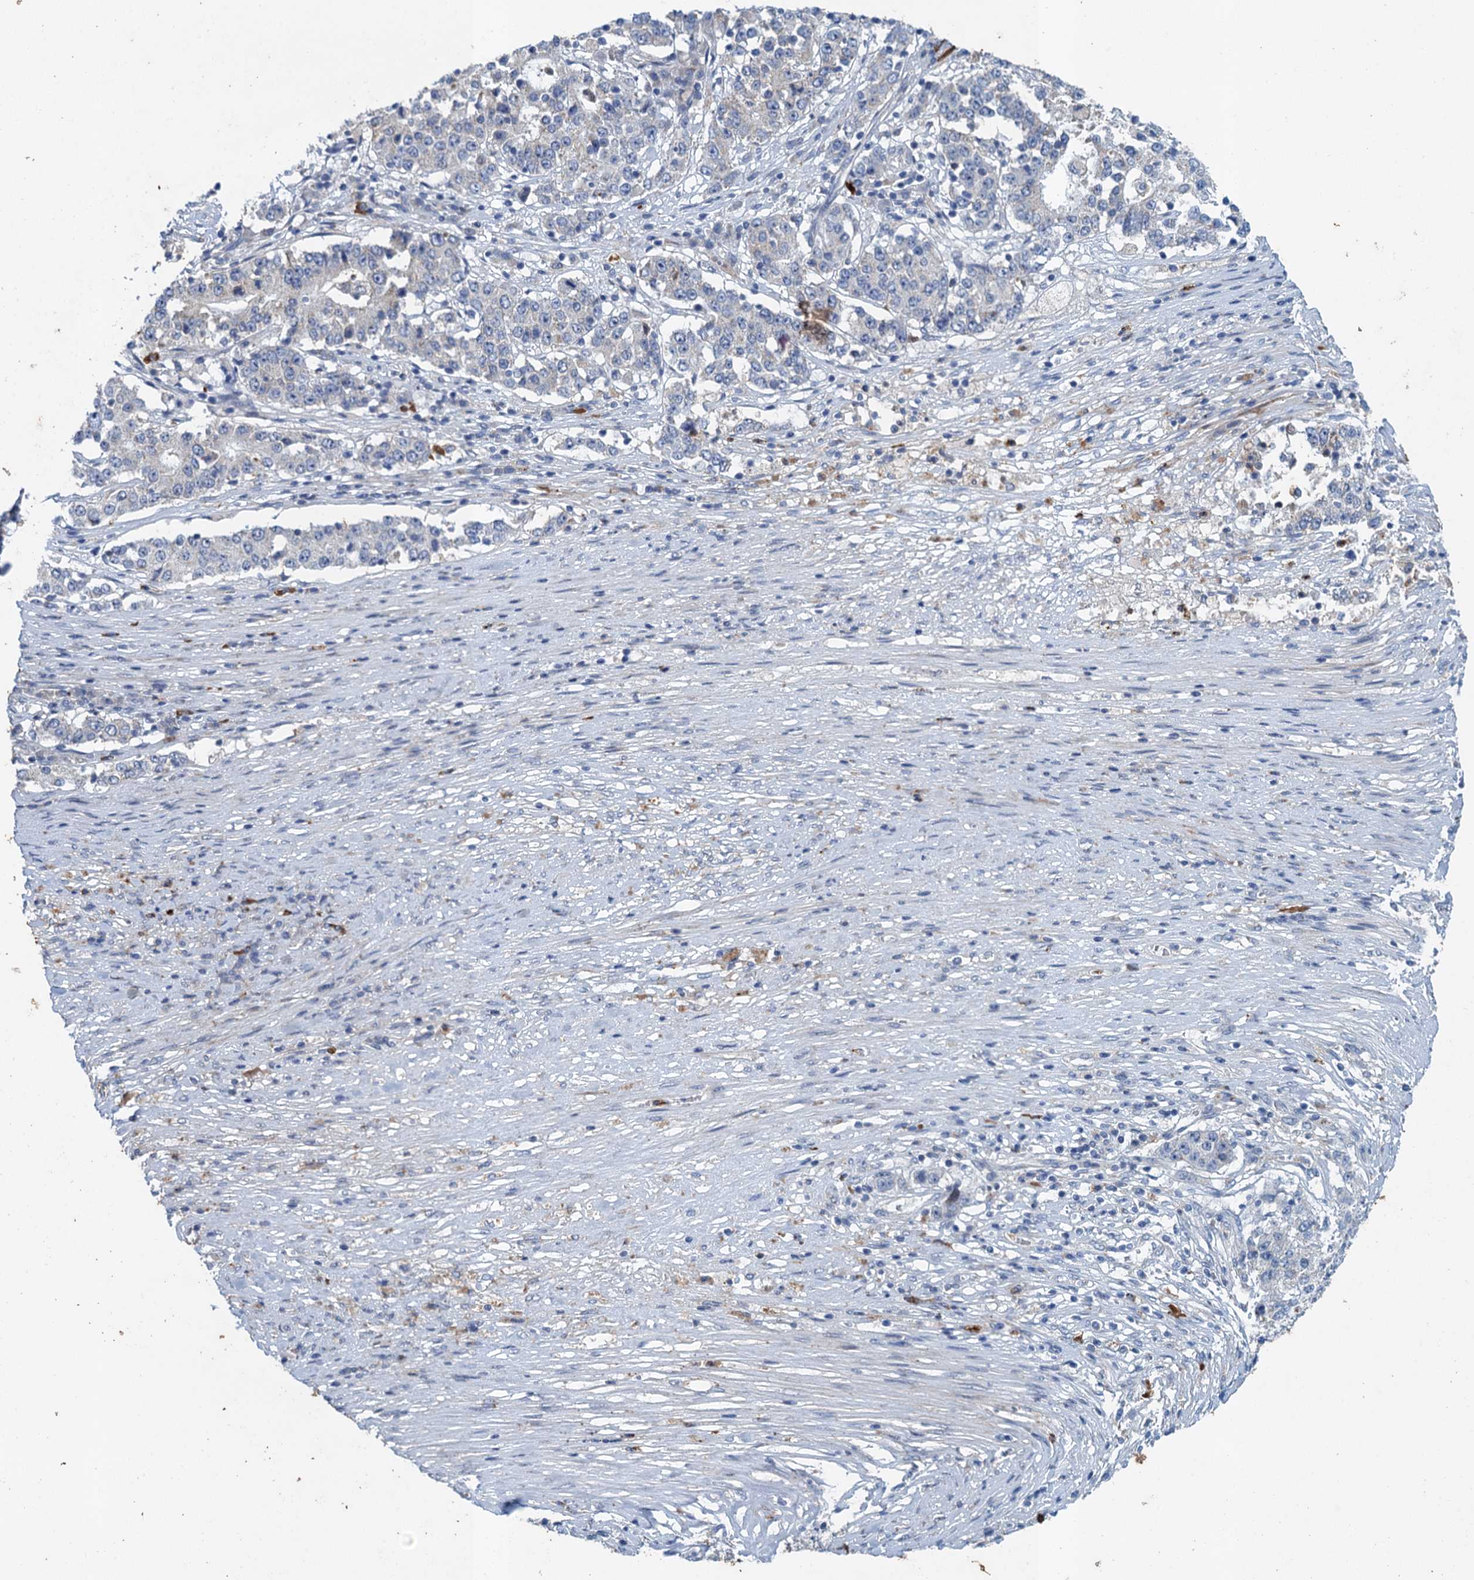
{"staining": {"intensity": "negative", "quantity": "none", "location": "none"}, "tissue": "stomach cancer", "cell_type": "Tumor cells", "image_type": "cancer", "snomed": [{"axis": "morphology", "description": "Adenocarcinoma, NOS"}, {"axis": "topography", "description": "Stomach"}], "caption": "This is a photomicrograph of immunohistochemistry (IHC) staining of stomach cancer, which shows no expression in tumor cells.", "gene": "TPCN1", "patient": {"sex": "male", "age": 59}}